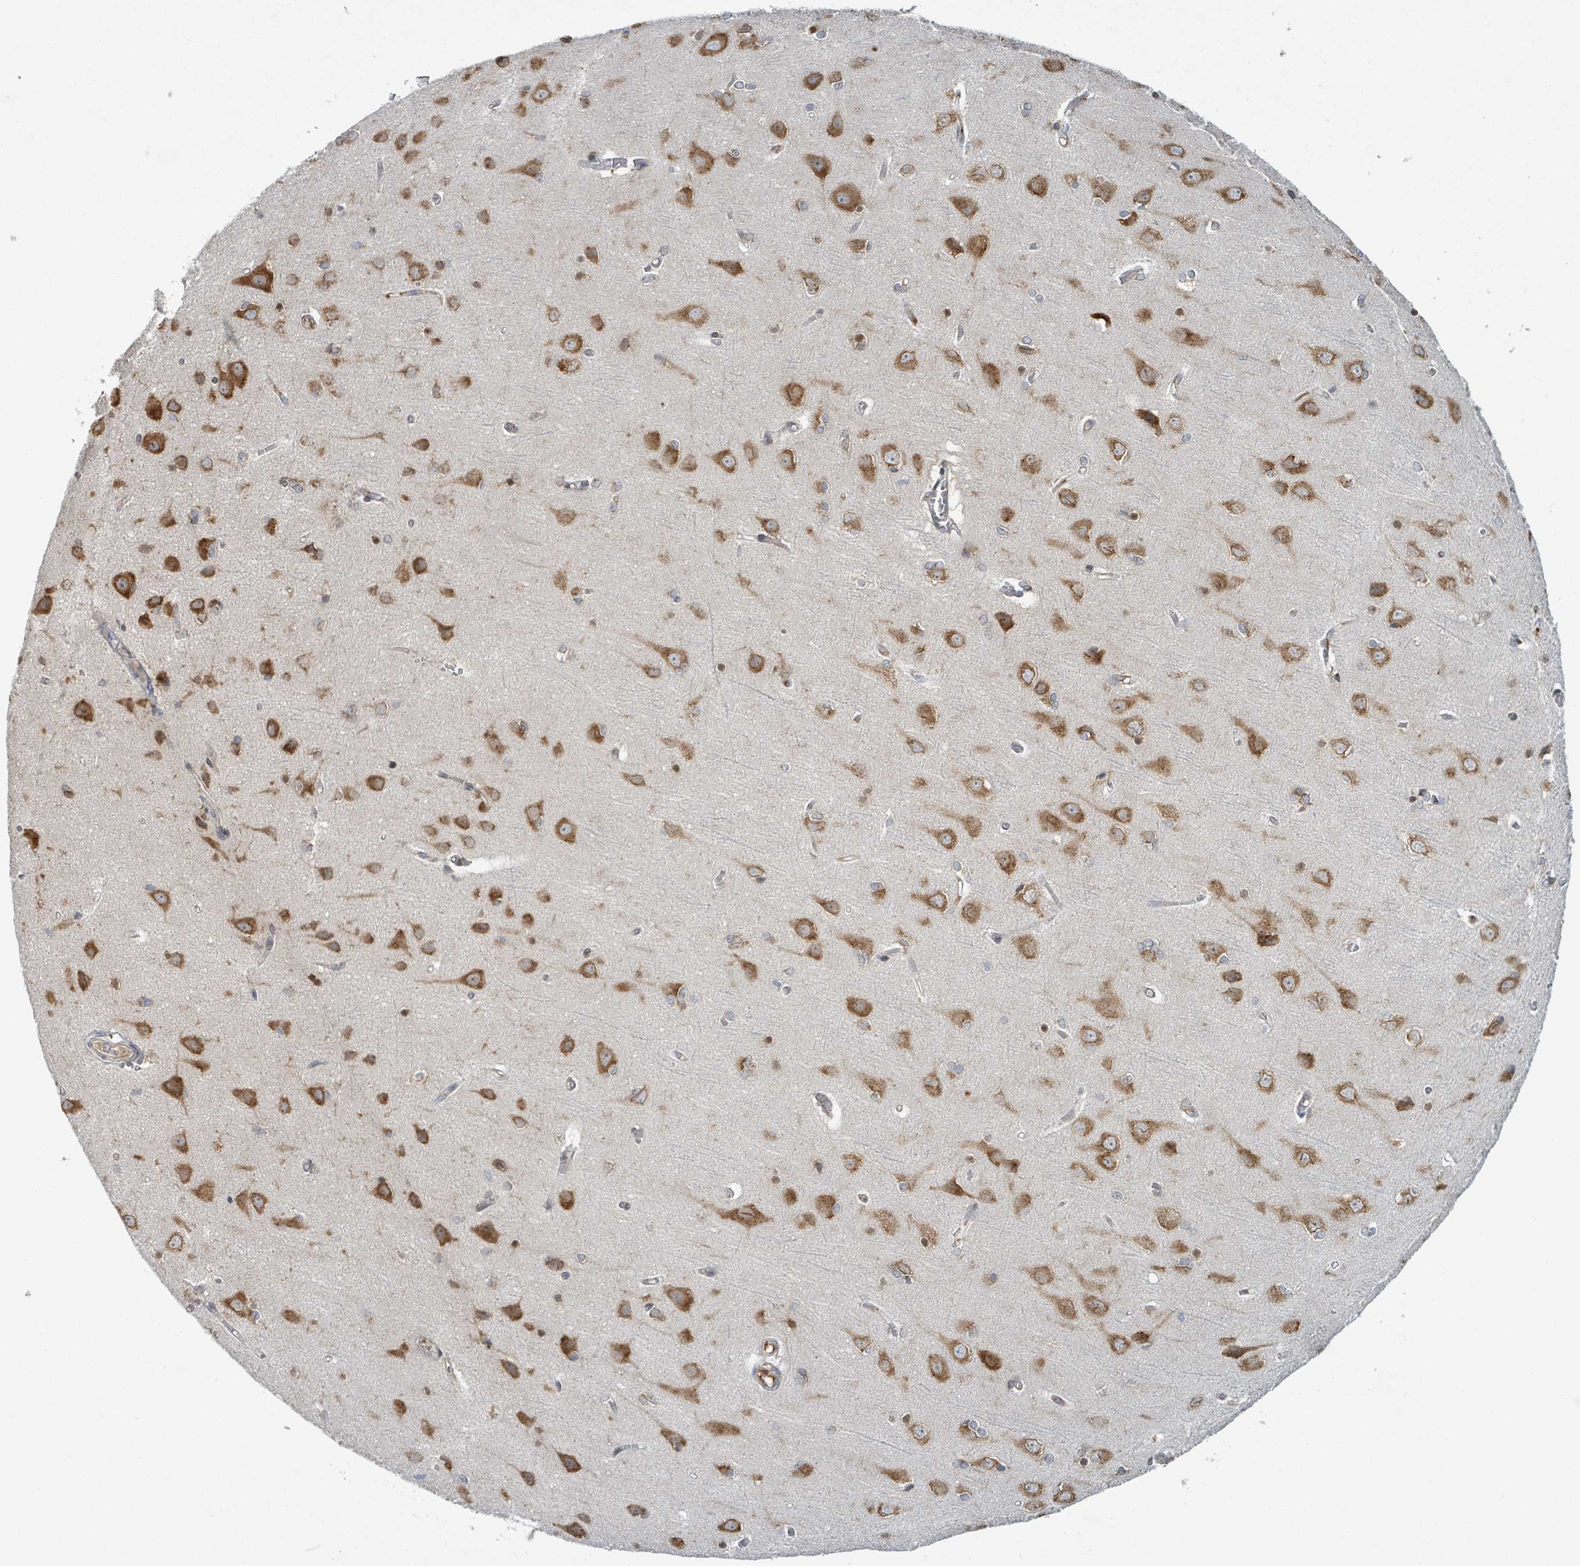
{"staining": {"intensity": "weak", "quantity": "<25%", "location": "cytoplasmic/membranous"}, "tissue": "cerebral cortex", "cell_type": "Endothelial cells", "image_type": "normal", "snomed": [{"axis": "morphology", "description": "Normal tissue, NOS"}, {"axis": "topography", "description": "Cerebral cortex"}], "caption": "The image reveals no significant positivity in endothelial cells of cerebral cortex. (DAB (3,3'-diaminobenzidine) immunohistochemistry visualized using brightfield microscopy, high magnification).", "gene": "OR51E1", "patient": {"sex": "male", "age": 37}}